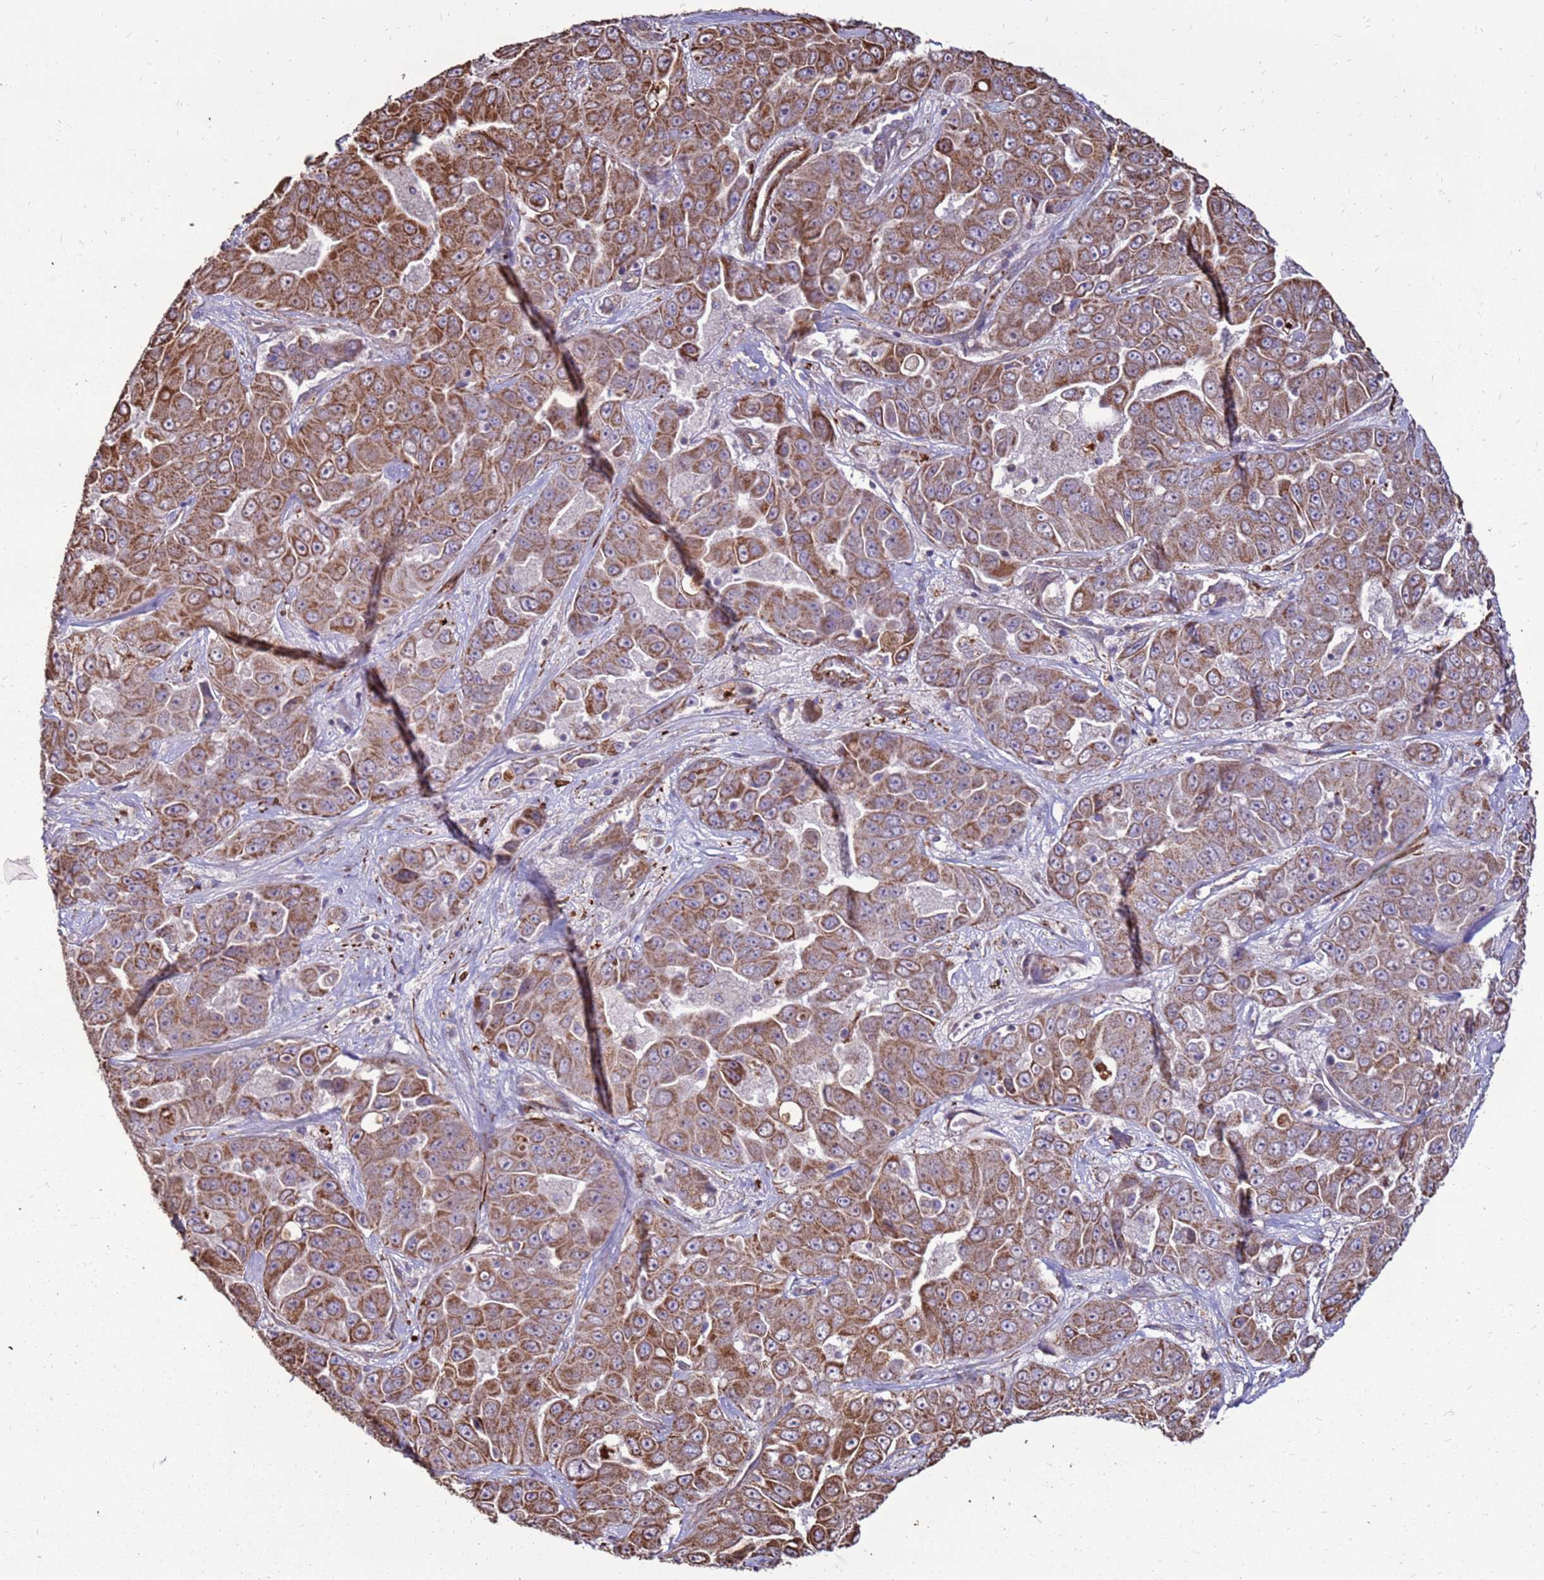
{"staining": {"intensity": "moderate", "quantity": ">75%", "location": "cytoplasmic/membranous"}, "tissue": "liver cancer", "cell_type": "Tumor cells", "image_type": "cancer", "snomed": [{"axis": "morphology", "description": "Cholangiocarcinoma"}, {"axis": "topography", "description": "Liver"}], "caption": "Immunohistochemistry image of human liver cancer stained for a protein (brown), which reveals medium levels of moderate cytoplasmic/membranous staining in approximately >75% of tumor cells.", "gene": "DDX59", "patient": {"sex": "female", "age": 52}}